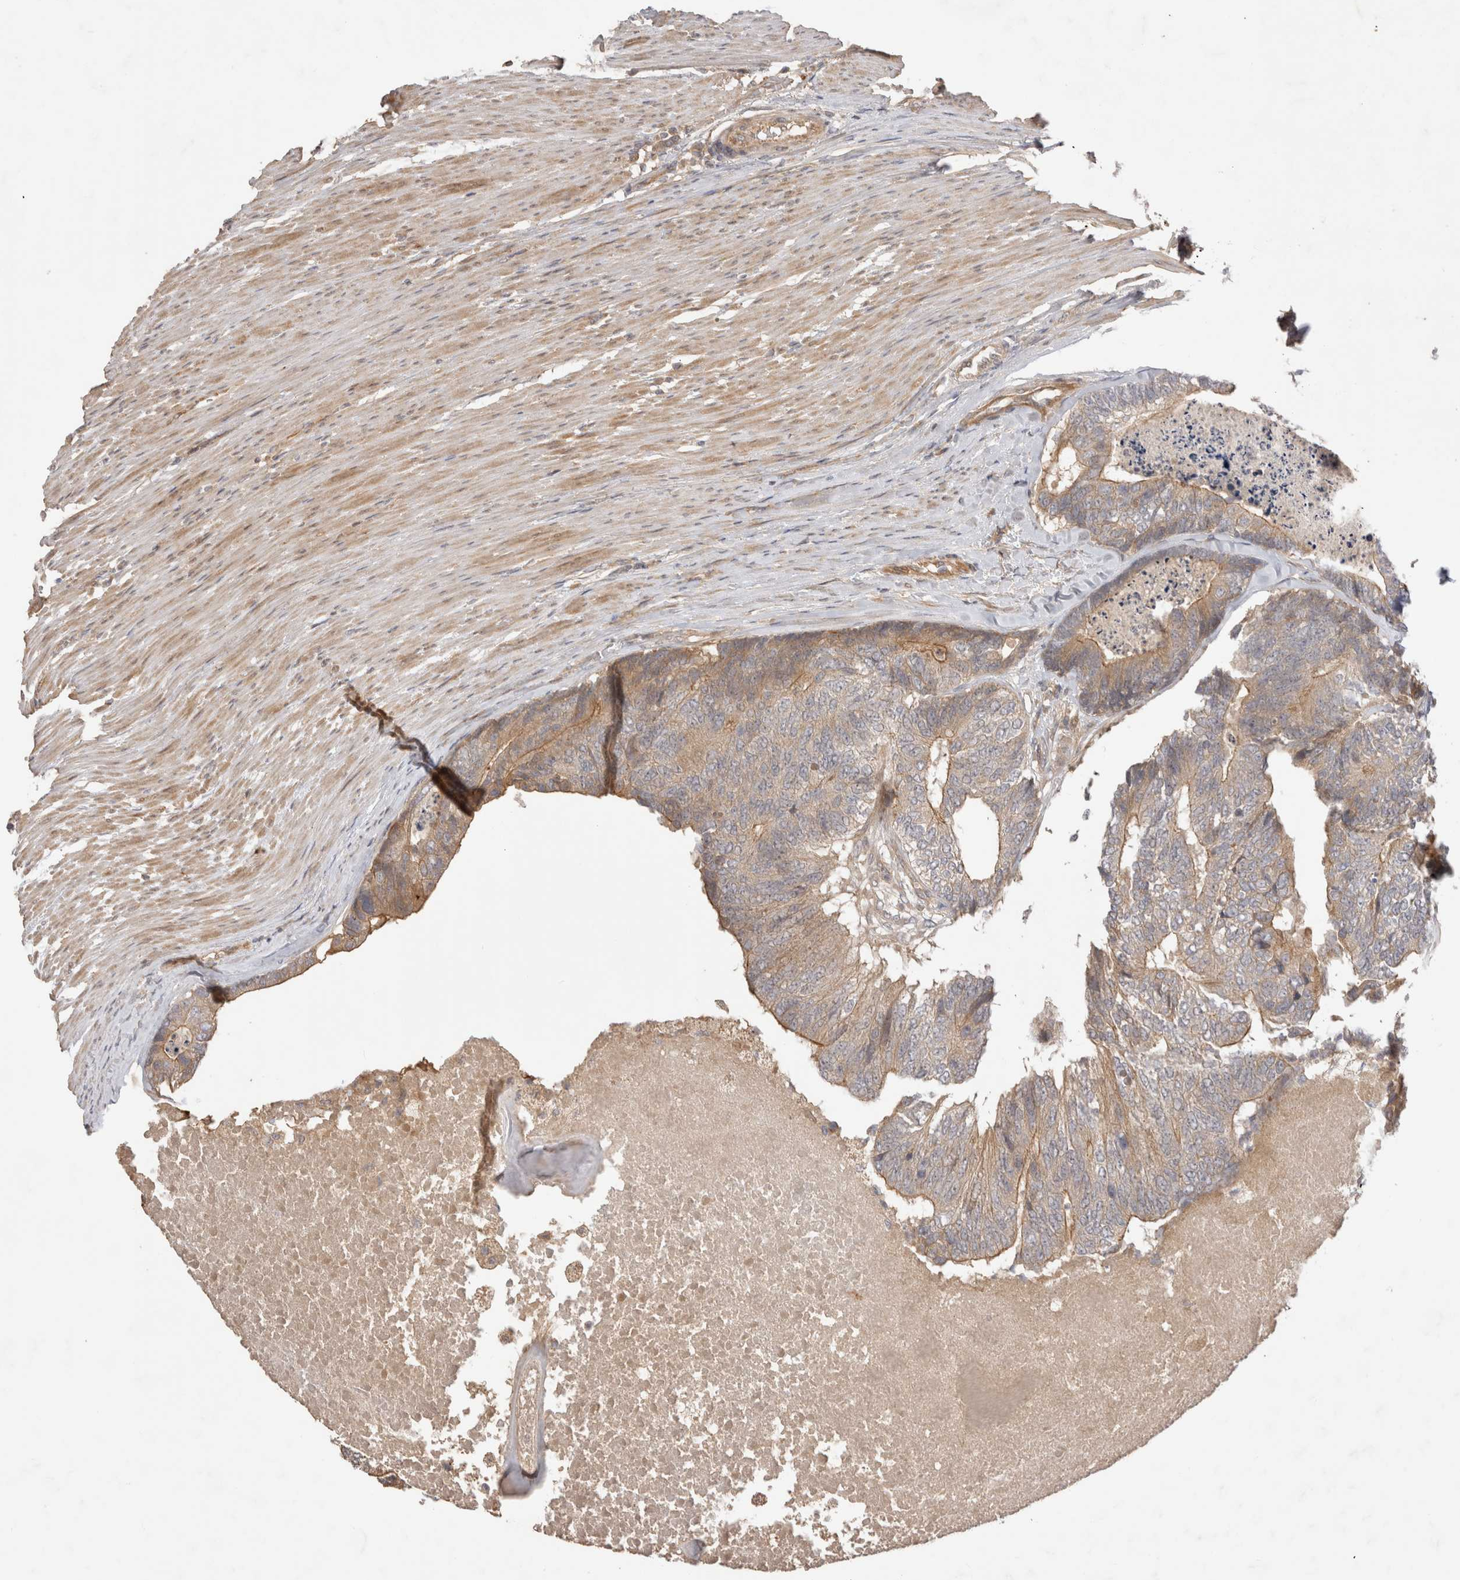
{"staining": {"intensity": "moderate", "quantity": ">75%", "location": "cytoplasmic/membranous"}, "tissue": "colorectal cancer", "cell_type": "Tumor cells", "image_type": "cancer", "snomed": [{"axis": "morphology", "description": "Adenocarcinoma, NOS"}, {"axis": "topography", "description": "Colon"}], "caption": "The histopathology image shows immunohistochemical staining of adenocarcinoma (colorectal). There is moderate cytoplasmic/membranous expression is seen in approximately >75% of tumor cells. (DAB = brown stain, brightfield microscopy at high magnification).", "gene": "PPP1R42", "patient": {"sex": "female", "age": 67}}